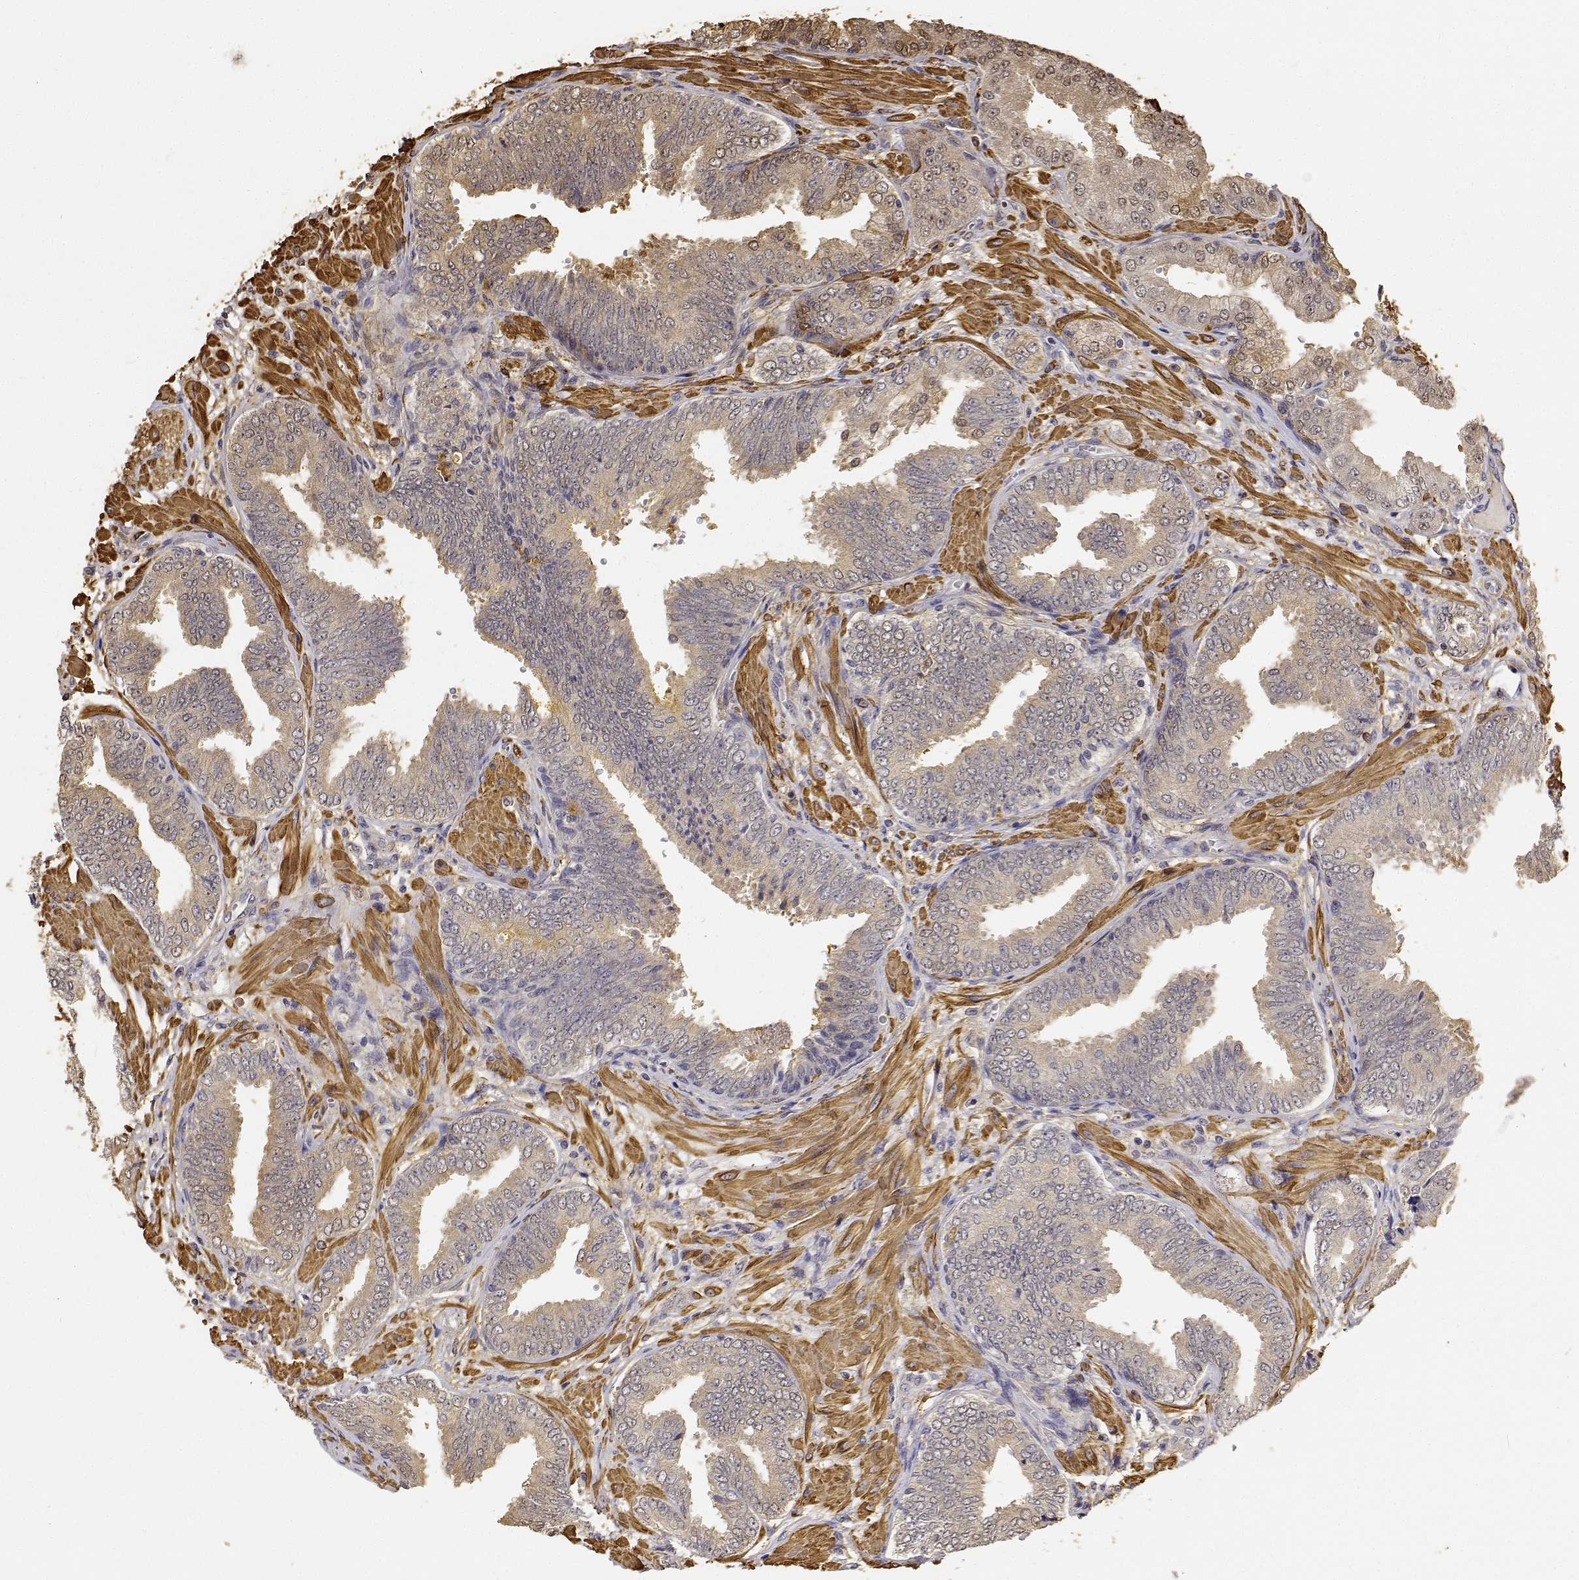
{"staining": {"intensity": "weak", "quantity": "25%-75%", "location": "cytoplasmic/membranous"}, "tissue": "prostate cancer", "cell_type": "Tumor cells", "image_type": "cancer", "snomed": [{"axis": "morphology", "description": "Adenocarcinoma, Low grade"}, {"axis": "topography", "description": "Prostate"}], "caption": "Low-grade adenocarcinoma (prostate) tissue displays weak cytoplasmic/membranous expression in about 25%-75% of tumor cells", "gene": "PCID2", "patient": {"sex": "male", "age": 55}}